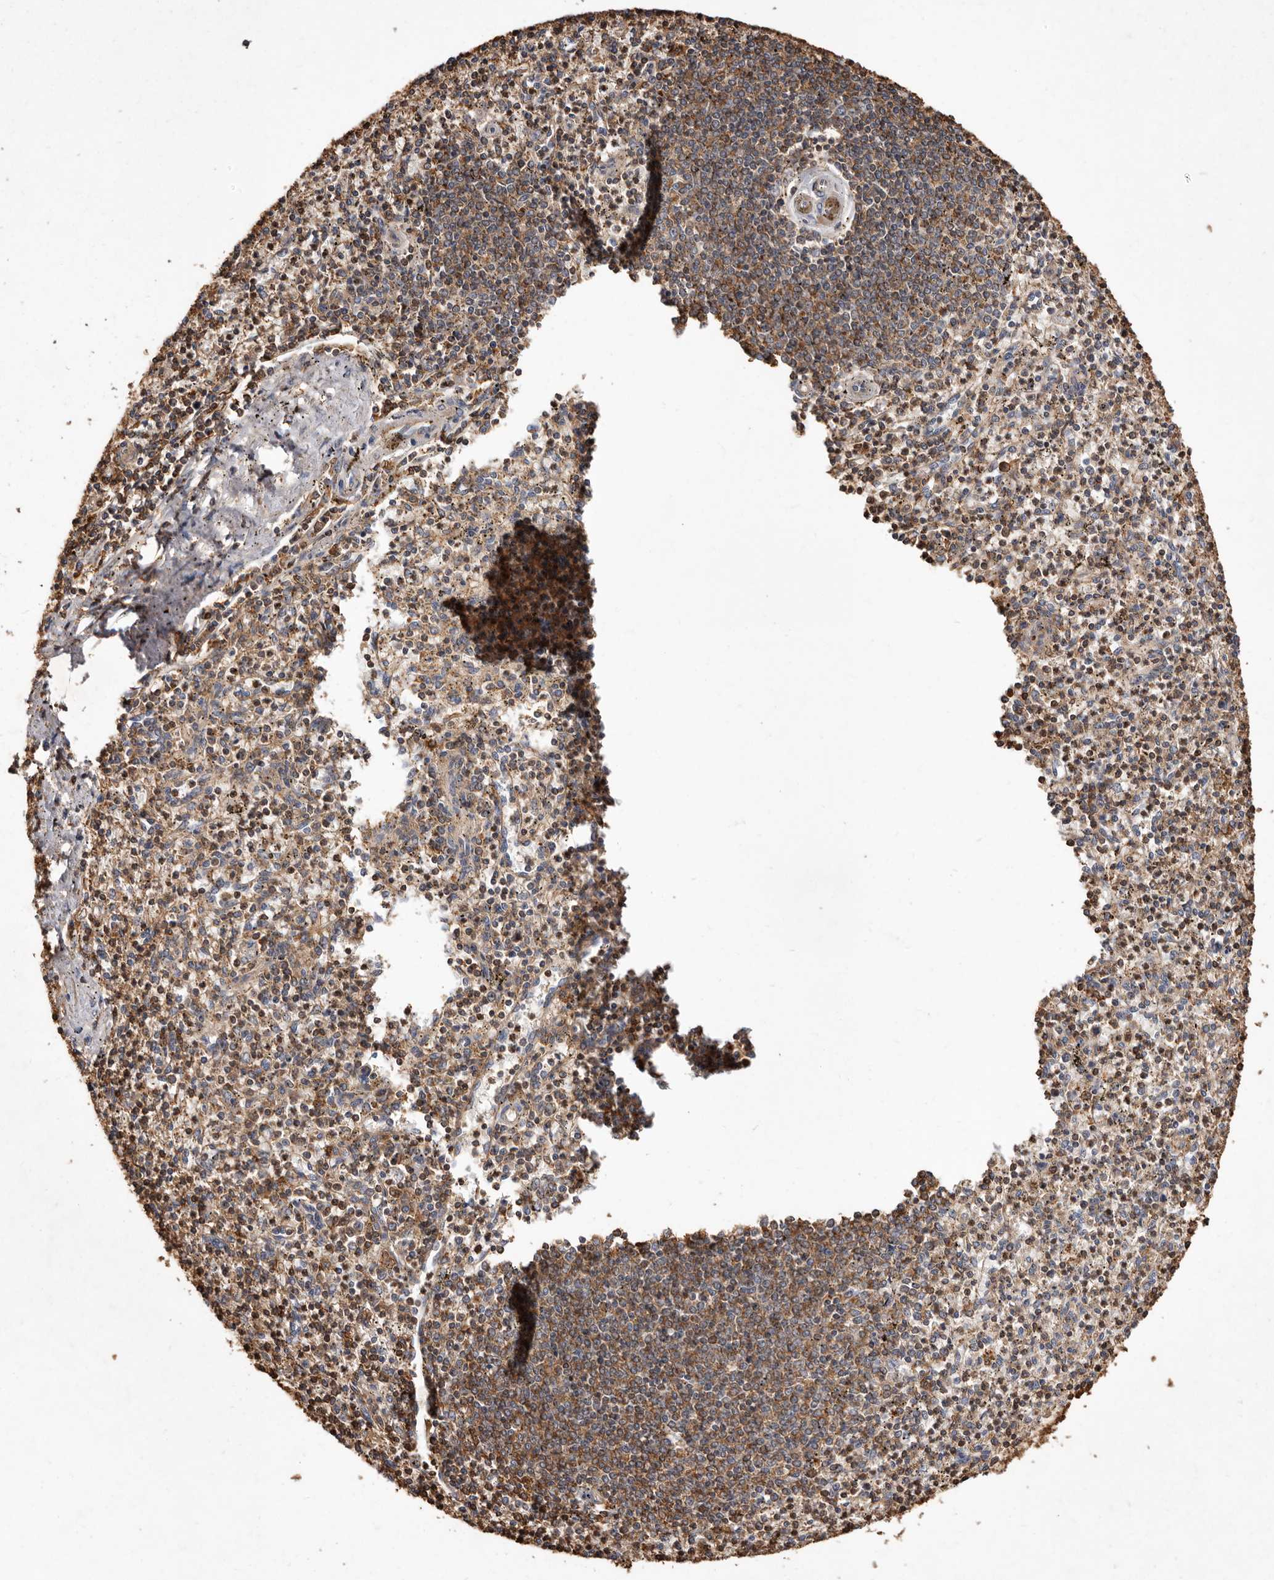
{"staining": {"intensity": "moderate", "quantity": "25%-75%", "location": "cytoplasmic/membranous"}, "tissue": "spleen", "cell_type": "Cells in red pulp", "image_type": "normal", "snomed": [{"axis": "morphology", "description": "Normal tissue, NOS"}, {"axis": "topography", "description": "Spleen"}], "caption": "This histopathology image demonstrates benign spleen stained with immunohistochemistry to label a protein in brown. The cytoplasmic/membranous of cells in red pulp show moderate positivity for the protein. Nuclei are counter-stained blue.", "gene": "COQ8B", "patient": {"sex": "male", "age": 72}}